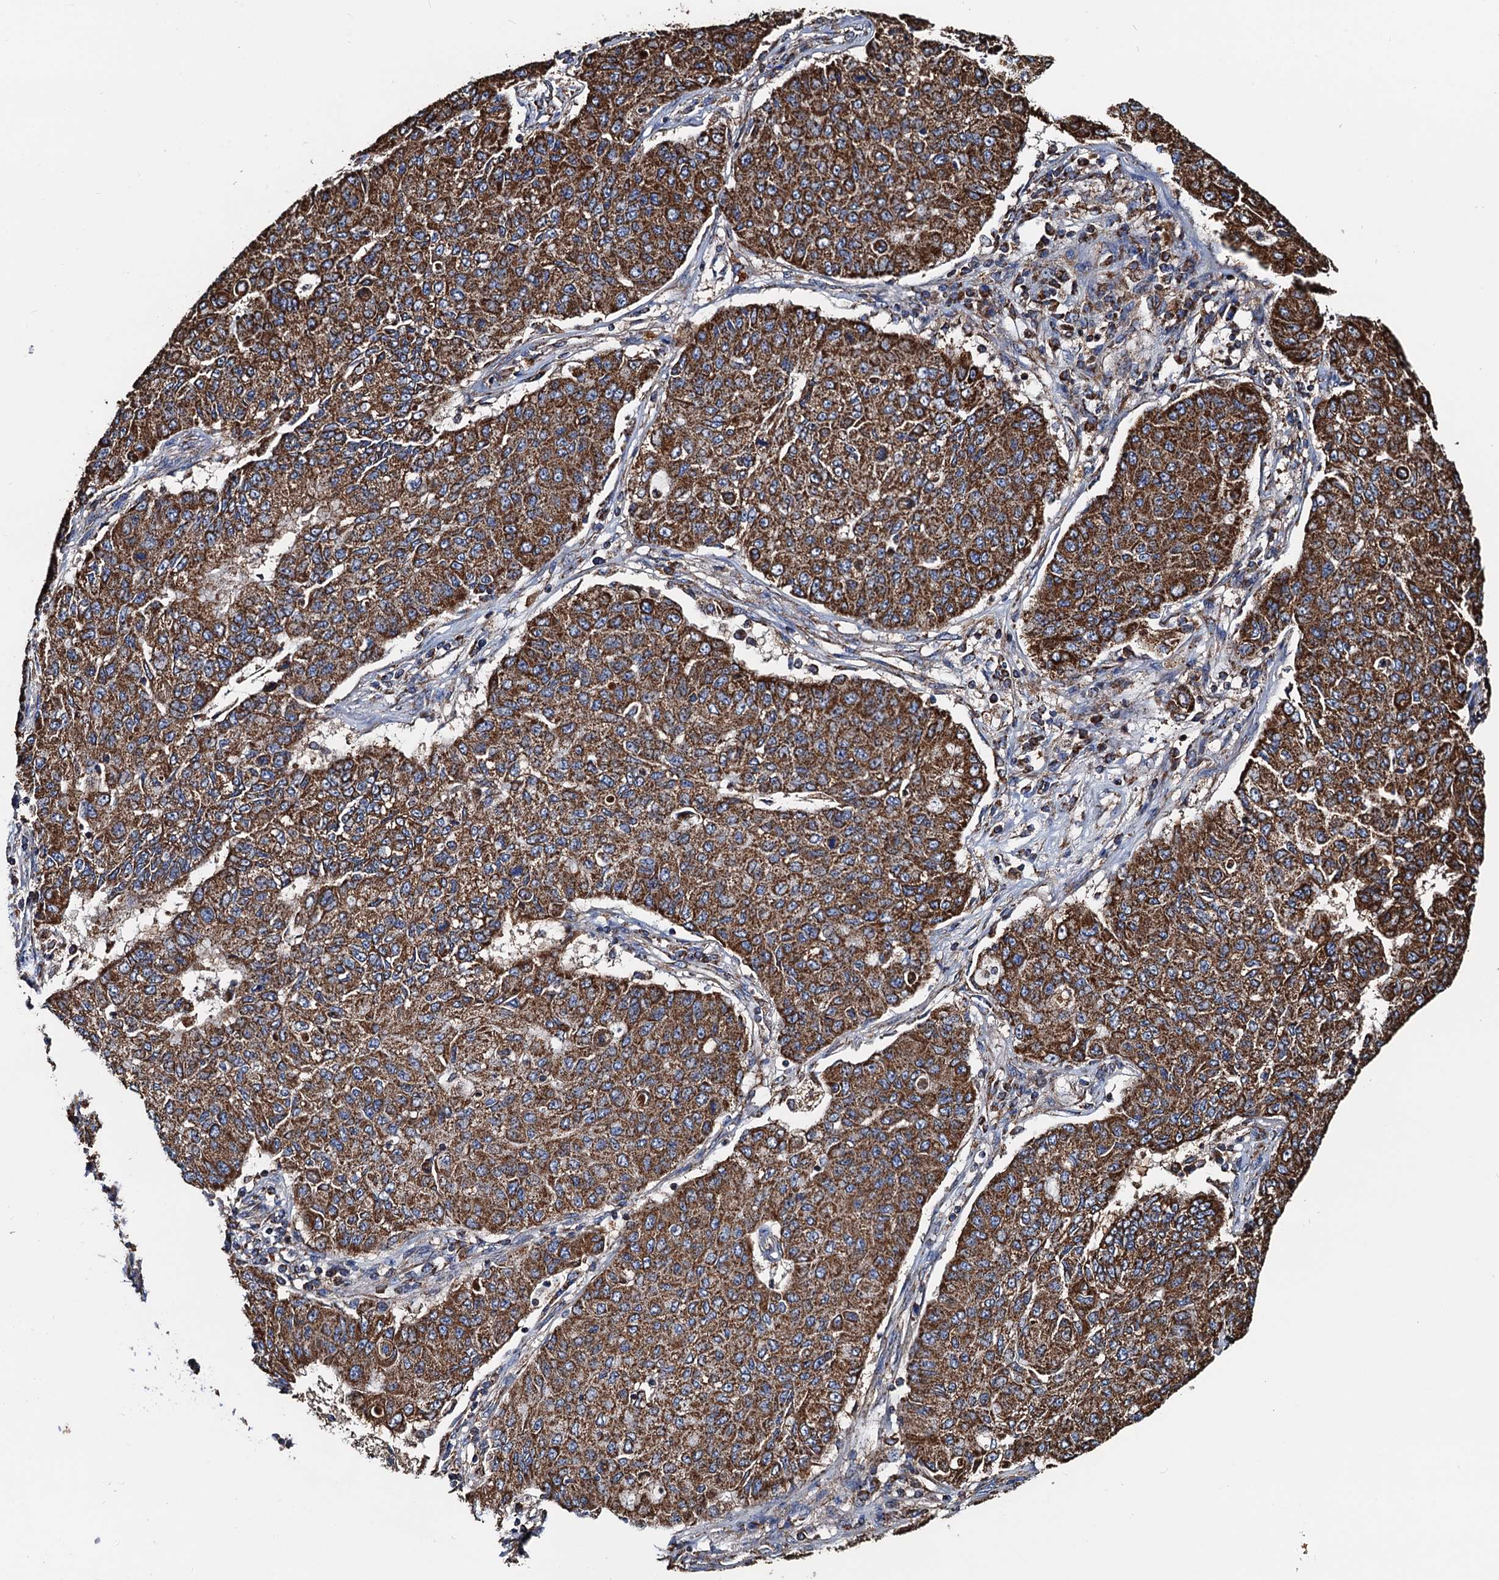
{"staining": {"intensity": "strong", "quantity": ">75%", "location": "cytoplasmic/membranous"}, "tissue": "lung cancer", "cell_type": "Tumor cells", "image_type": "cancer", "snomed": [{"axis": "morphology", "description": "Squamous cell carcinoma, NOS"}, {"axis": "topography", "description": "Lung"}], "caption": "Protein expression analysis of lung squamous cell carcinoma reveals strong cytoplasmic/membranous positivity in about >75% of tumor cells.", "gene": "AAGAB", "patient": {"sex": "male", "age": 74}}